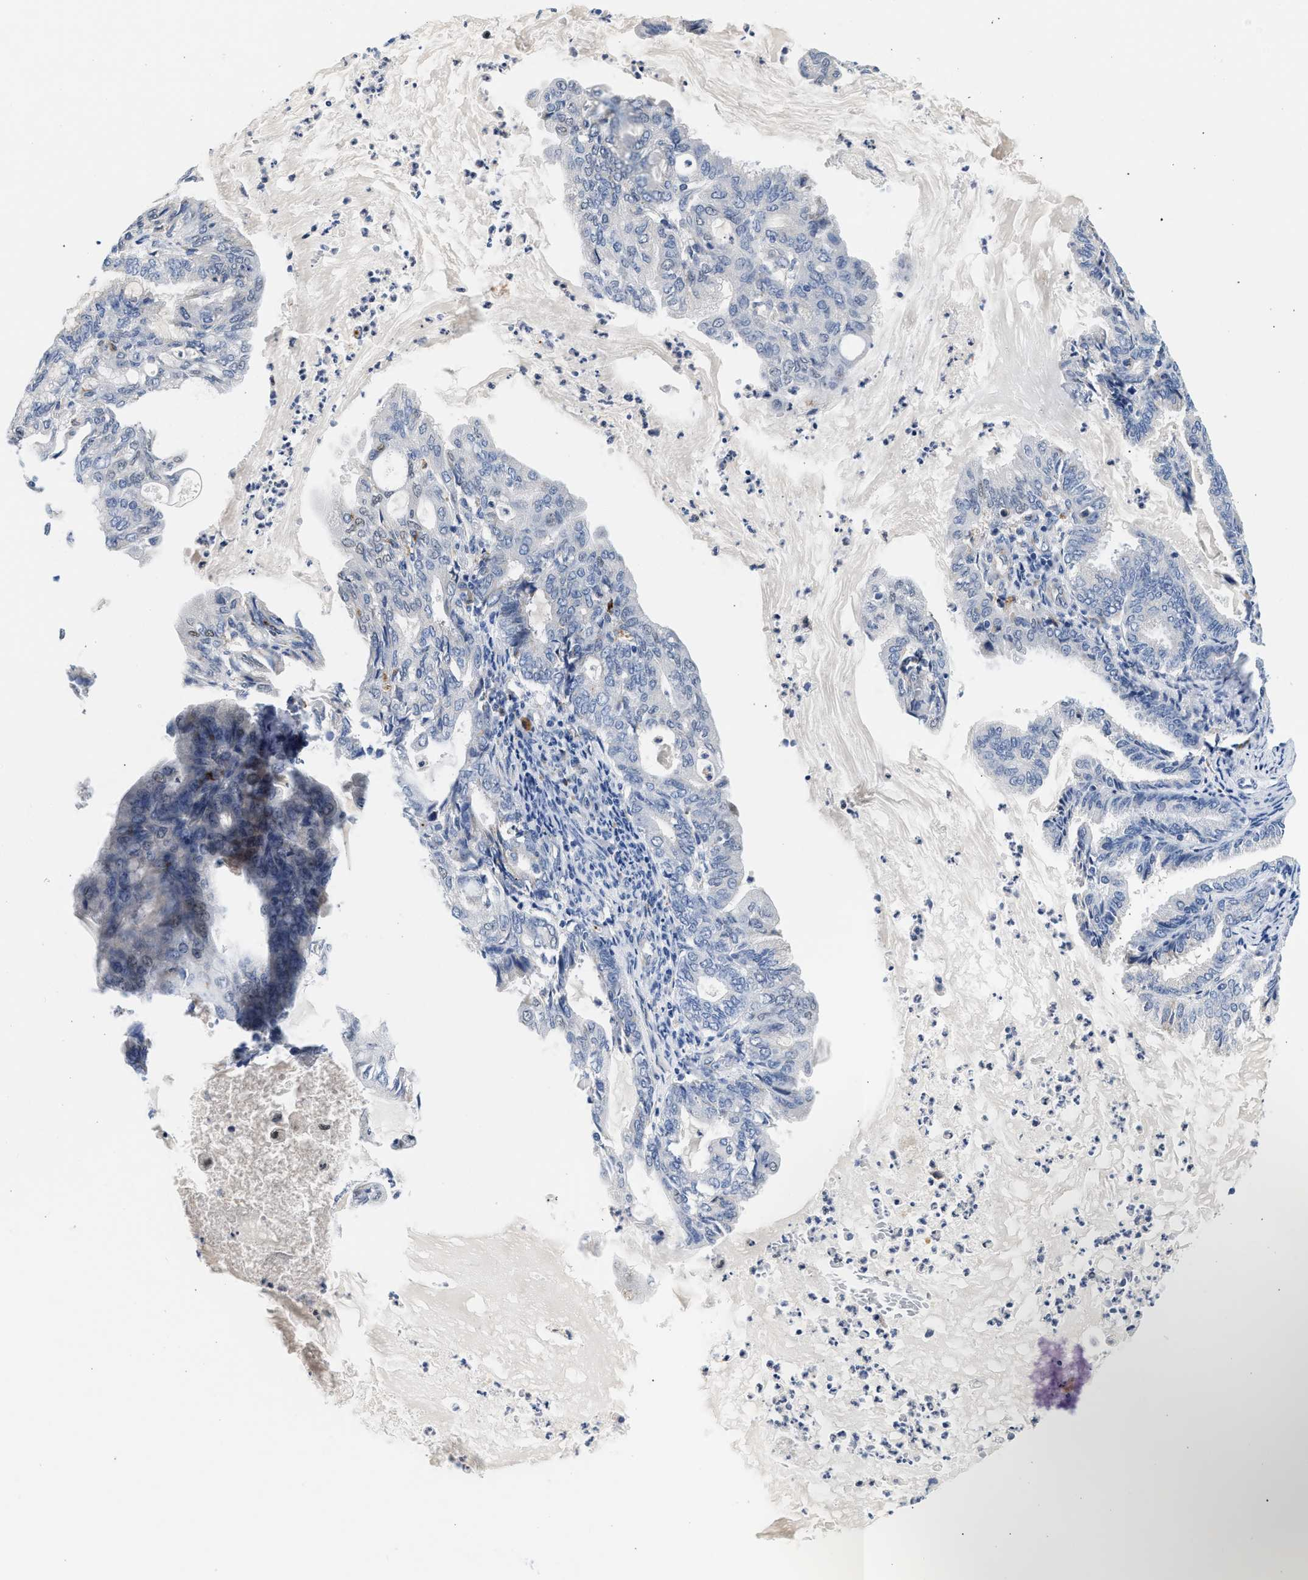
{"staining": {"intensity": "negative", "quantity": "none", "location": "none"}, "tissue": "endometrial cancer", "cell_type": "Tumor cells", "image_type": "cancer", "snomed": [{"axis": "morphology", "description": "Adenocarcinoma, NOS"}, {"axis": "topography", "description": "Endometrium"}], "caption": "High power microscopy micrograph of an immunohistochemistry (IHC) micrograph of adenocarcinoma (endometrial), revealing no significant expression in tumor cells.", "gene": "PPM1L", "patient": {"sex": "female", "age": 86}}